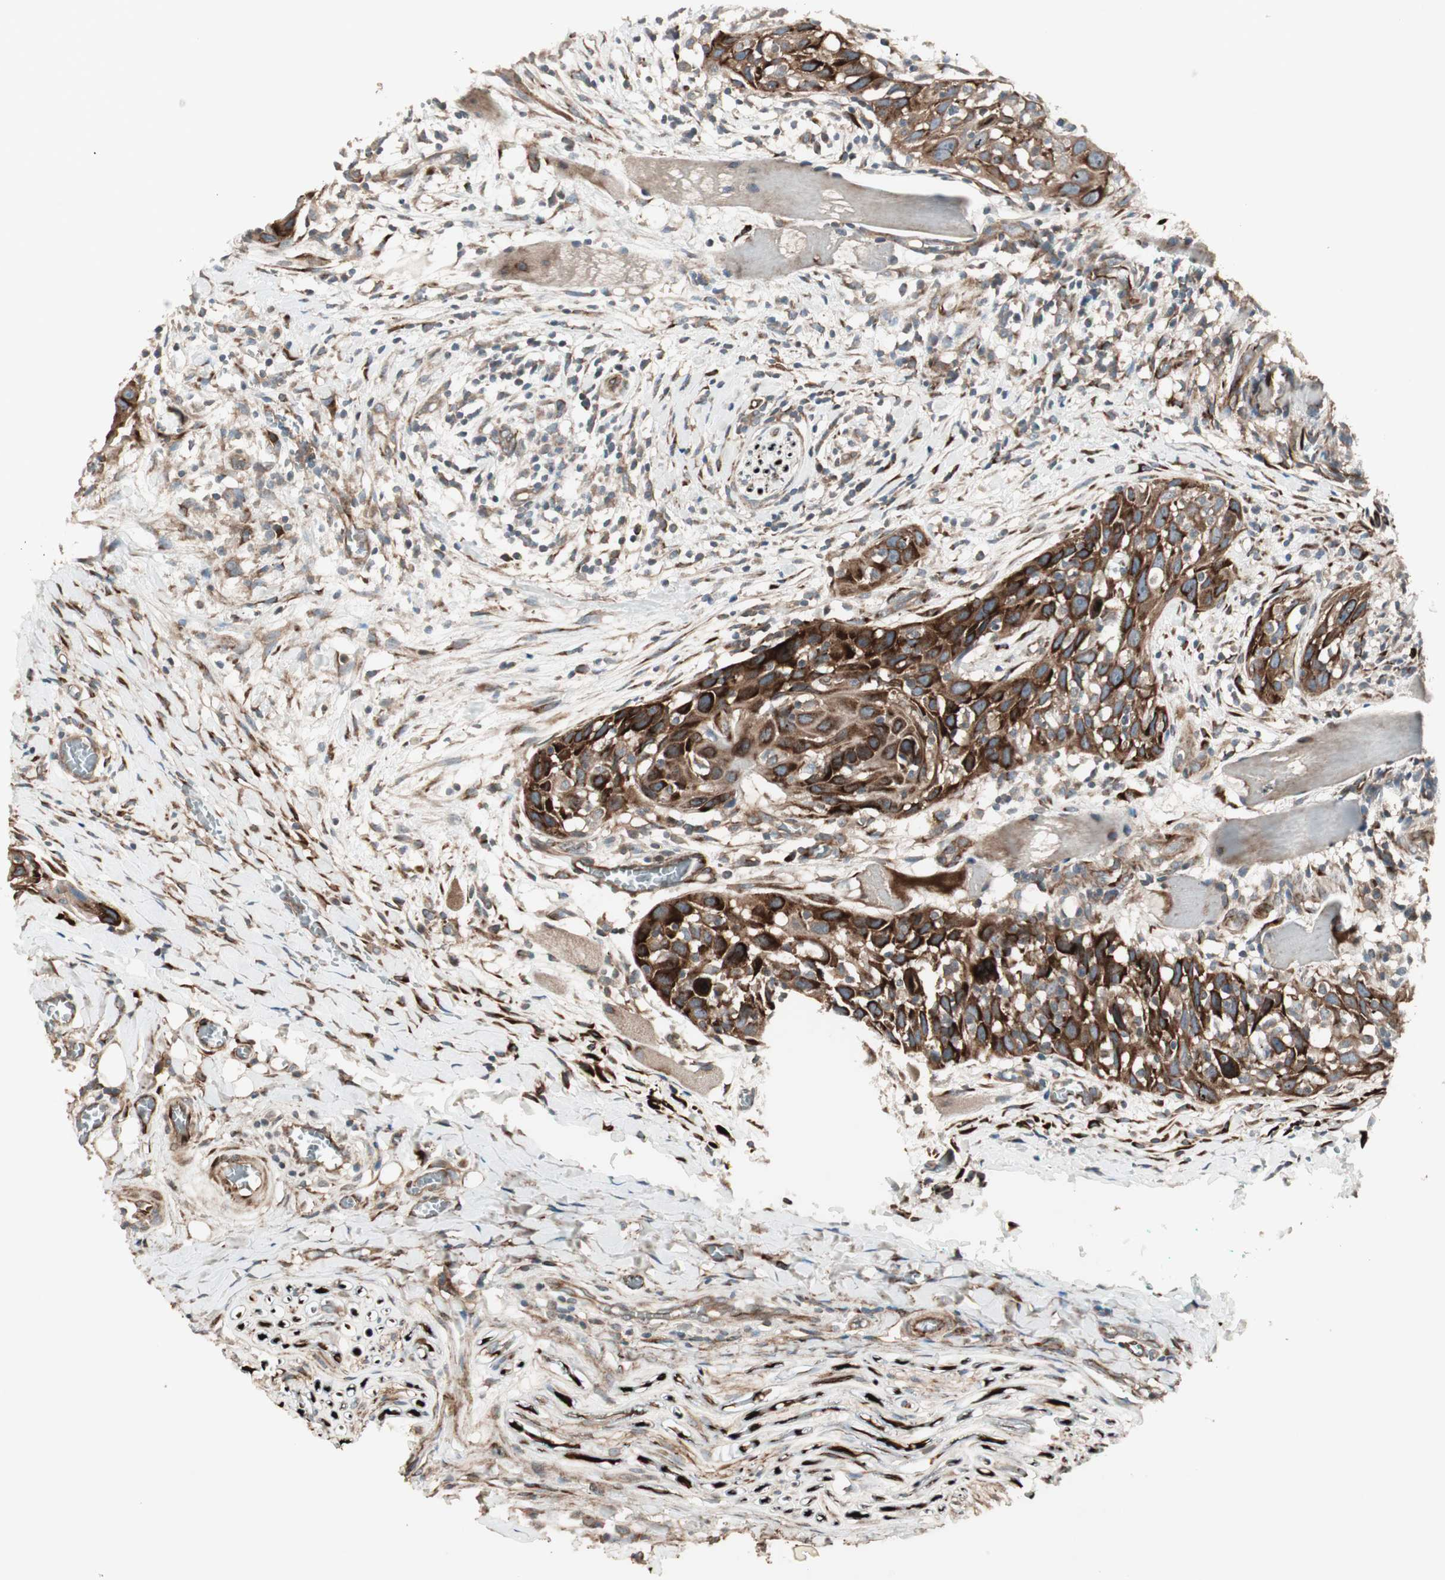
{"staining": {"intensity": "strong", "quantity": ">75%", "location": "cytoplasmic/membranous"}, "tissue": "head and neck cancer", "cell_type": "Tumor cells", "image_type": "cancer", "snomed": [{"axis": "morphology", "description": "Normal tissue, NOS"}, {"axis": "morphology", "description": "Squamous cell carcinoma, NOS"}, {"axis": "topography", "description": "Oral tissue"}, {"axis": "topography", "description": "Head-Neck"}], "caption": "Strong cytoplasmic/membranous protein expression is appreciated in about >75% of tumor cells in squamous cell carcinoma (head and neck).", "gene": "PPP2R5E", "patient": {"sex": "female", "age": 50}}